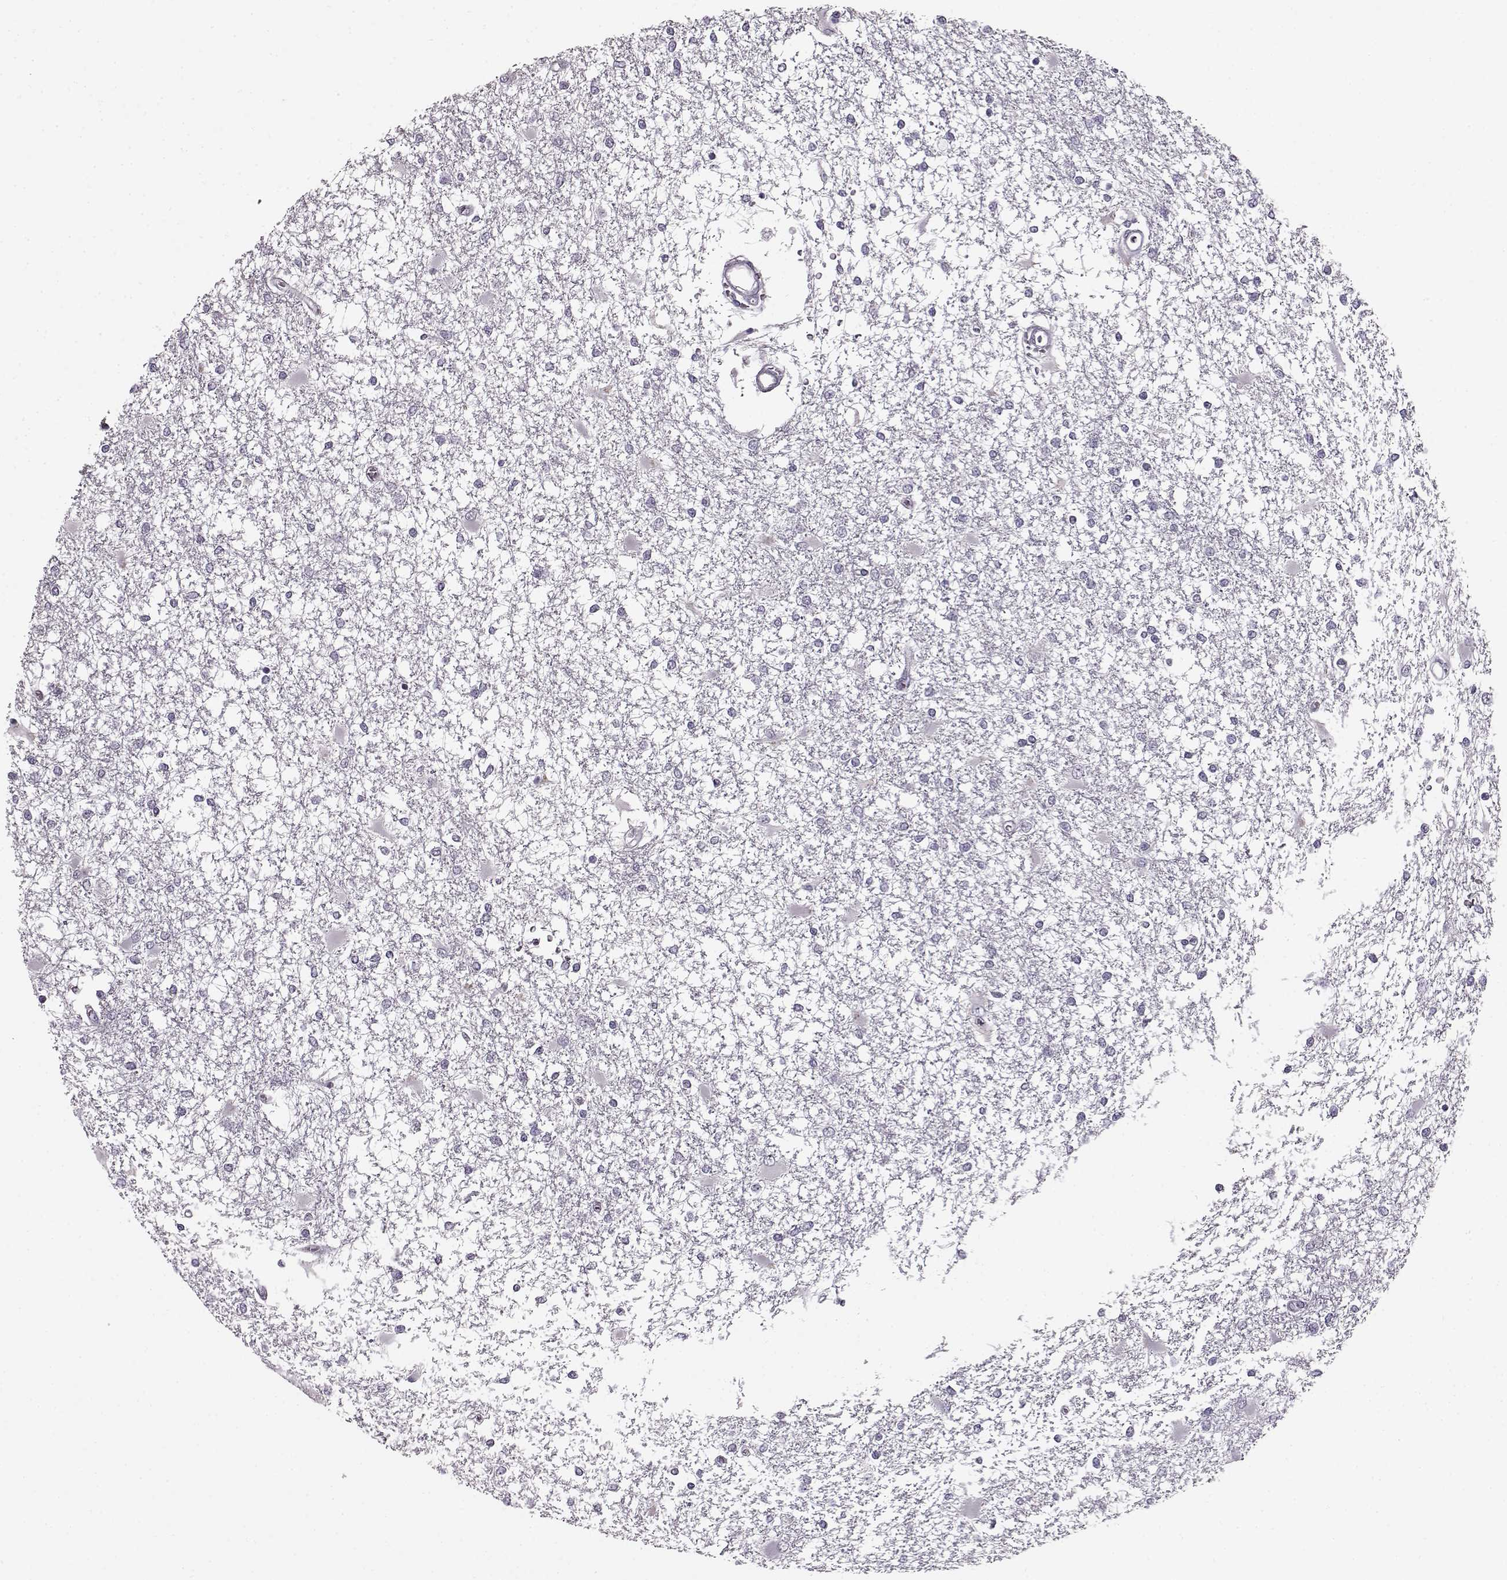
{"staining": {"intensity": "negative", "quantity": "none", "location": "none"}, "tissue": "glioma", "cell_type": "Tumor cells", "image_type": "cancer", "snomed": [{"axis": "morphology", "description": "Glioma, malignant, High grade"}, {"axis": "topography", "description": "Cerebral cortex"}], "caption": "Protein analysis of glioma demonstrates no significant staining in tumor cells.", "gene": "RP1L1", "patient": {"sex": "male", "age": 79}}